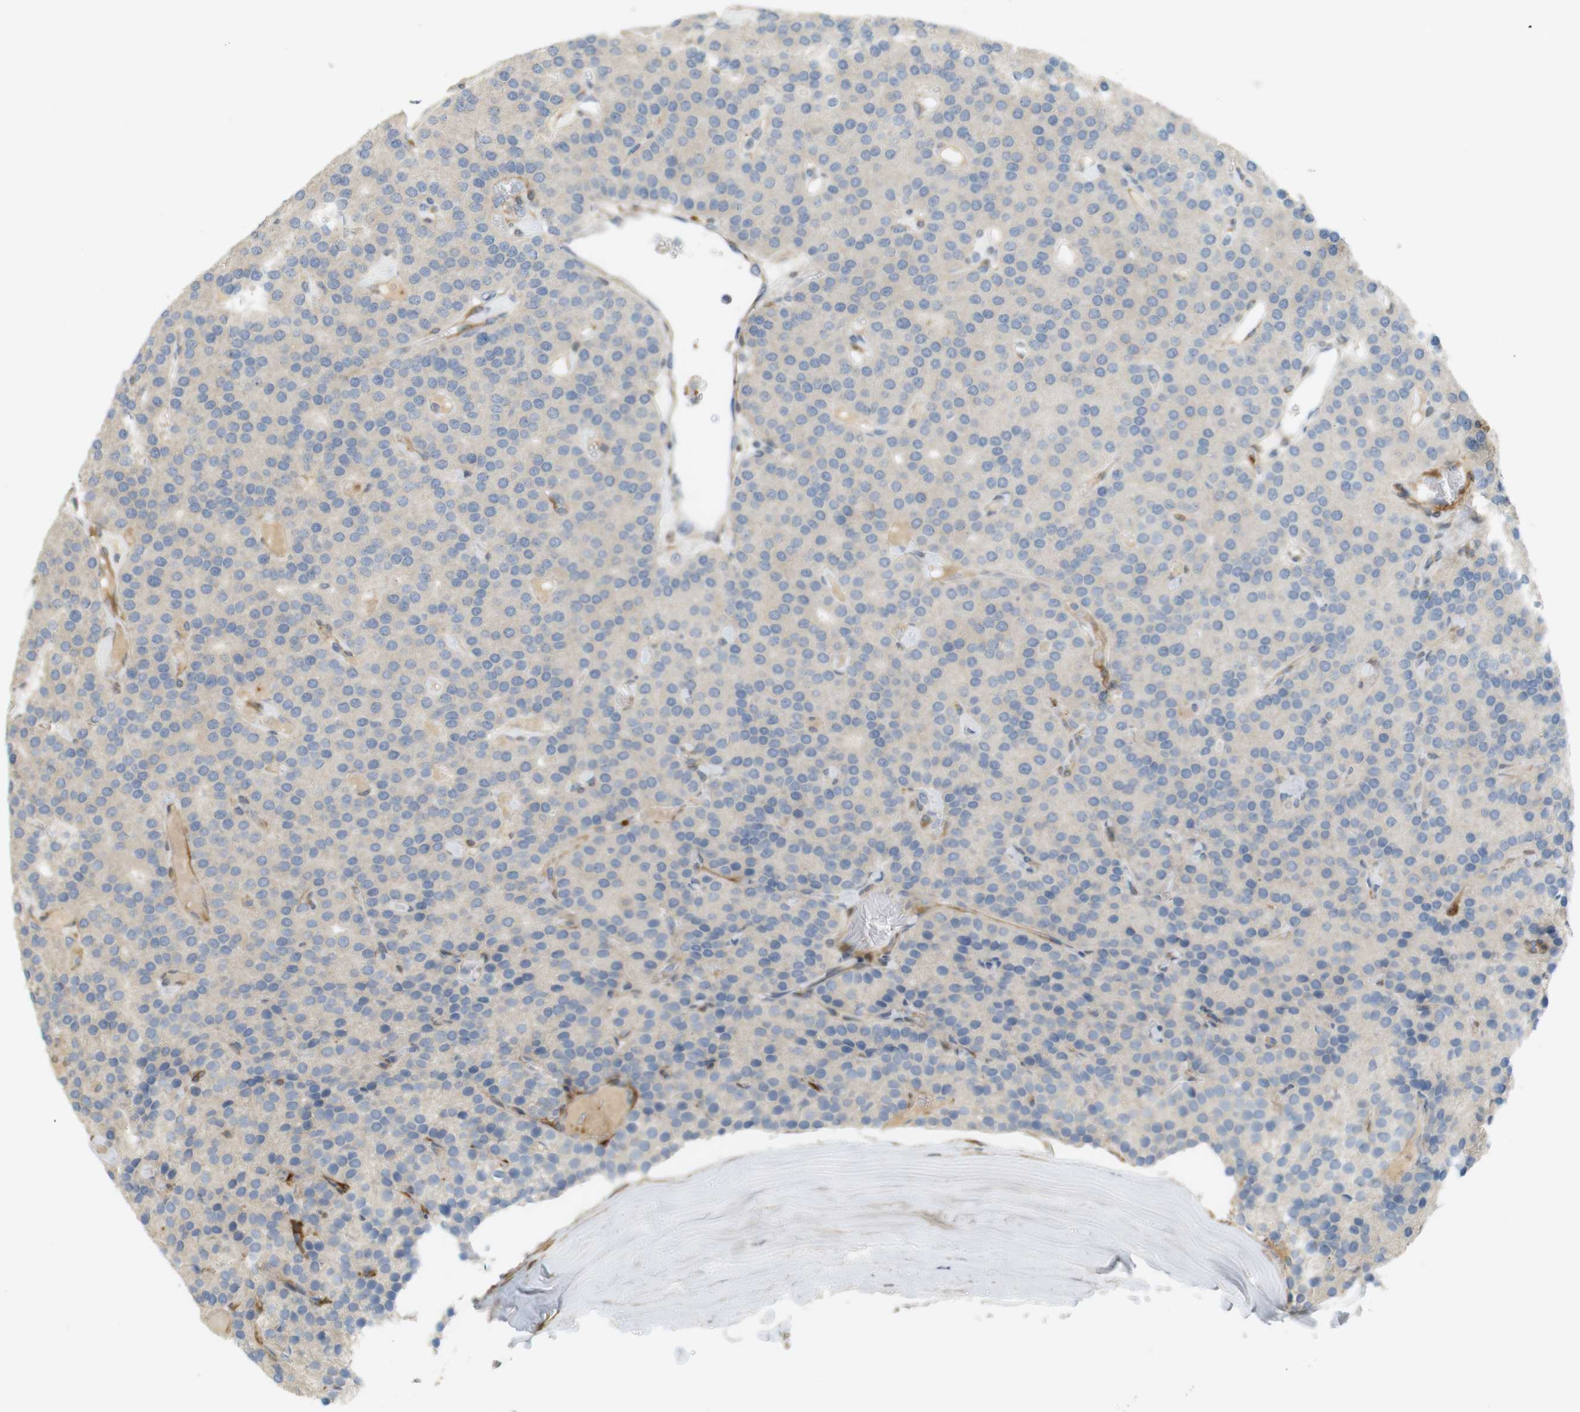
{"staining": {"intensity": "weak", "quantity": "25%-75%", "location": "cytoplasmic/membranous"}, "tissue": "parathyroid gland", "cell_type": "Glandular cells", "image_type": "normal", "snomed": [{"axis": "morphology", "description": "Normal tissue, NOS"}, {"axis": "morphology", "description": "Adenoma, NOS"}, {"axis": "topography", "description": "Parathyroid gland"}], "caption": "Immunohistochemical staining of normal human parathyroid gland exhibits weak cytoplasmic/membranous protein staining in approximately 25%-75% of glandular cells. The protein is stained brown, and the nuclei are stained in blue (DAB (3,3'-diaminobenzidine) IHC with brightfield microscopy, high magnification).", "gene": "PDE3A", "patient": {"sex": "female", "age": 86}}